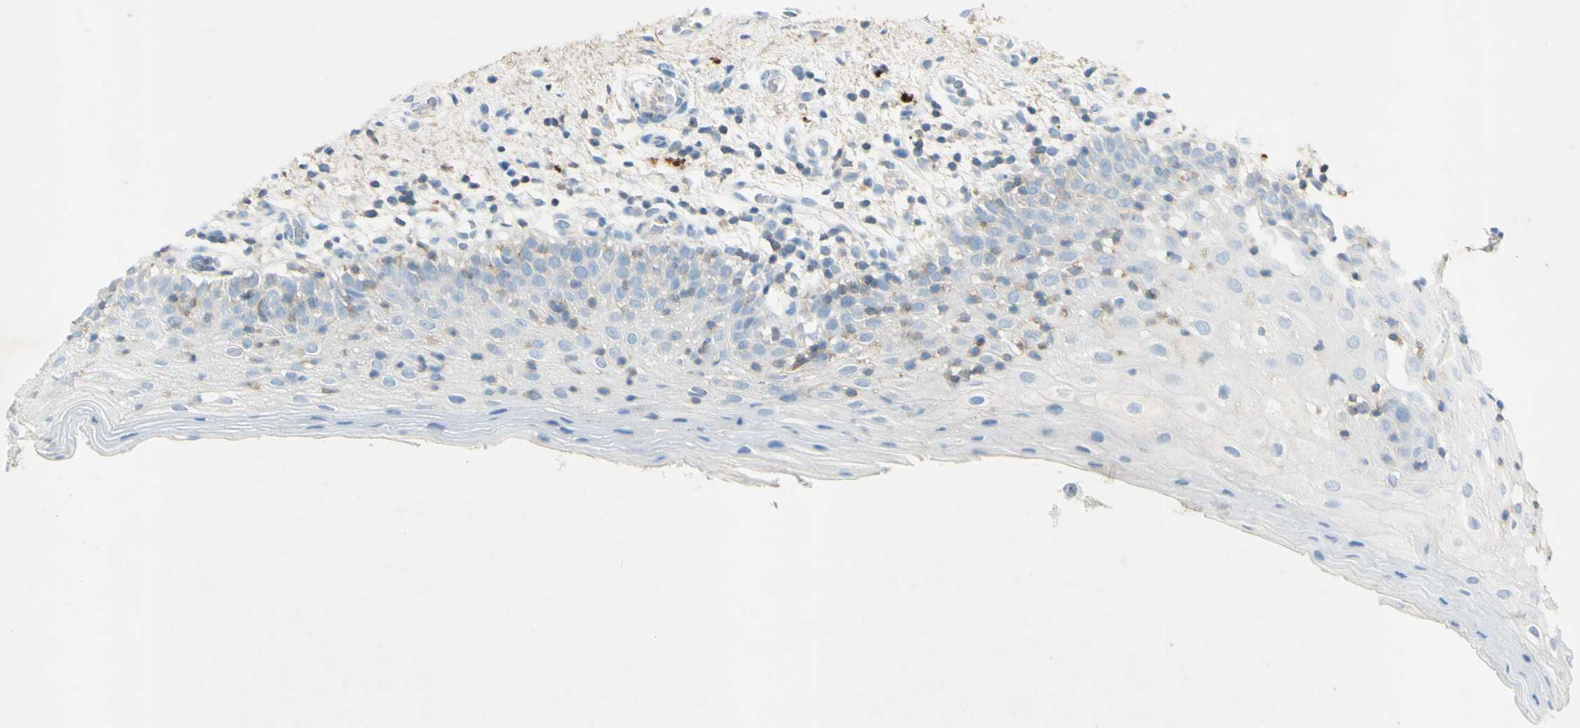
{"staining": {"intensity": "negative", "quantity": "none", "location": "none"}, "tissue": "oral mucosa", "cell_type": "Squamous epithelial cells", "image_type": "normal", "snomed": [{"axis": "morphology", "description": "Normal tissue, NOS"}, {"axis": "morphology", "description": "Squamous cell carcinoma, NOS"}, {"axis": "topography", "description": "Skeletal muscle"}, {"axis": "topography", "description": "Oral tissue"}], "caption": "Human oral mucosa stained for a protein using immunohistochemistry demonstrates no expression in squamous epithelial cells.", "gene": "GDF15", "patient": {"sex": "male", "age": 71}}